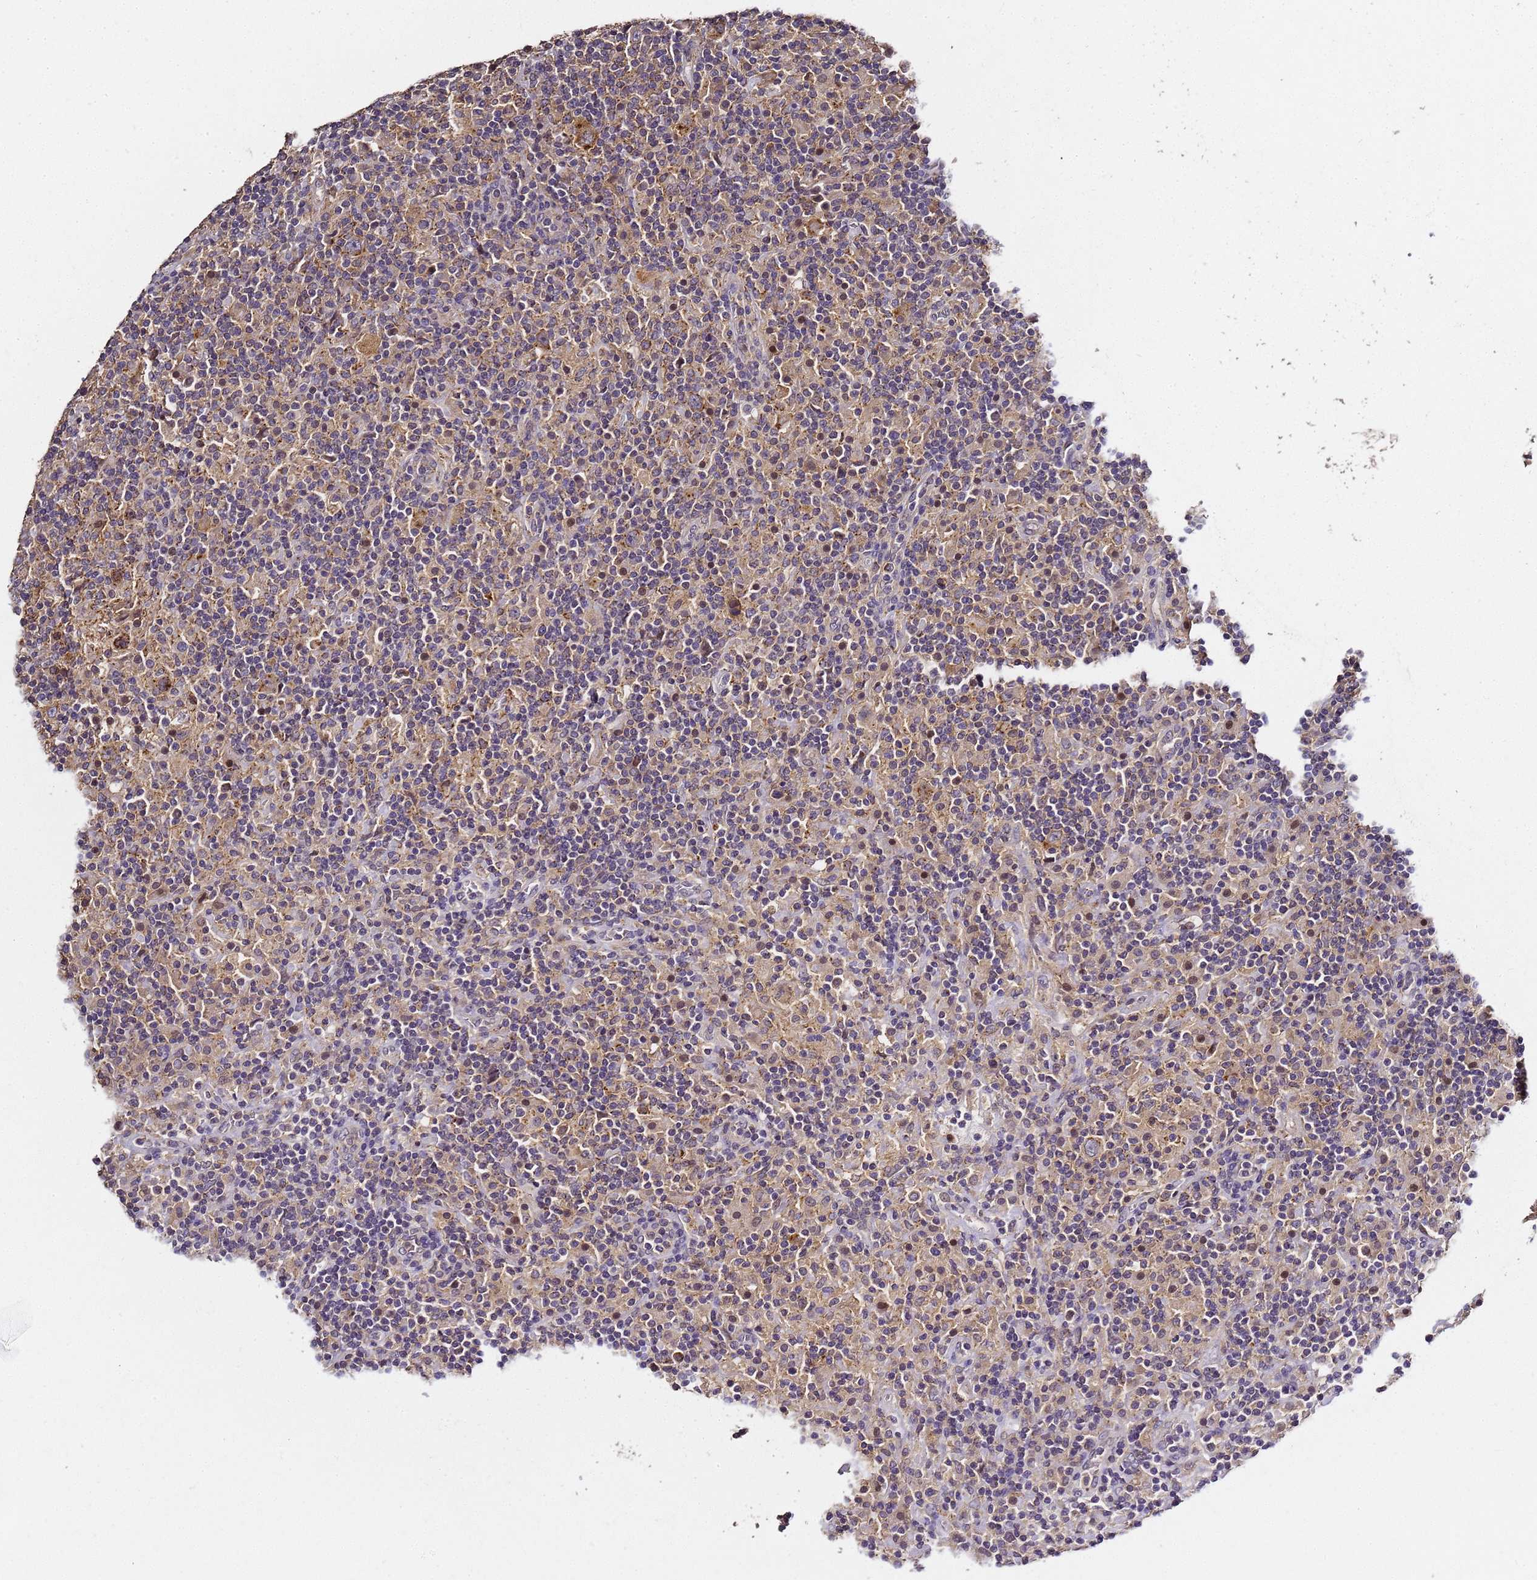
{"staining": {"intensity": "weak", "quantity": "<25%", "location": "cytoplasmic/membranous"}, "tissue": "lymphoma", "cell_type": "Tumor cells", "image_type": "cancer", "snomed": [{"axis": "morphology", "description": "Hodgkin's disease, NOS"}, {"axis": "topography", "description": "Lymph node"}], "caption": "DAB immunohistochemical staining of human lymphoma demonstrates no significant staining in tumor cells.", "gene": "LGI4", "patient": {"sex": "male", "age": 70}}